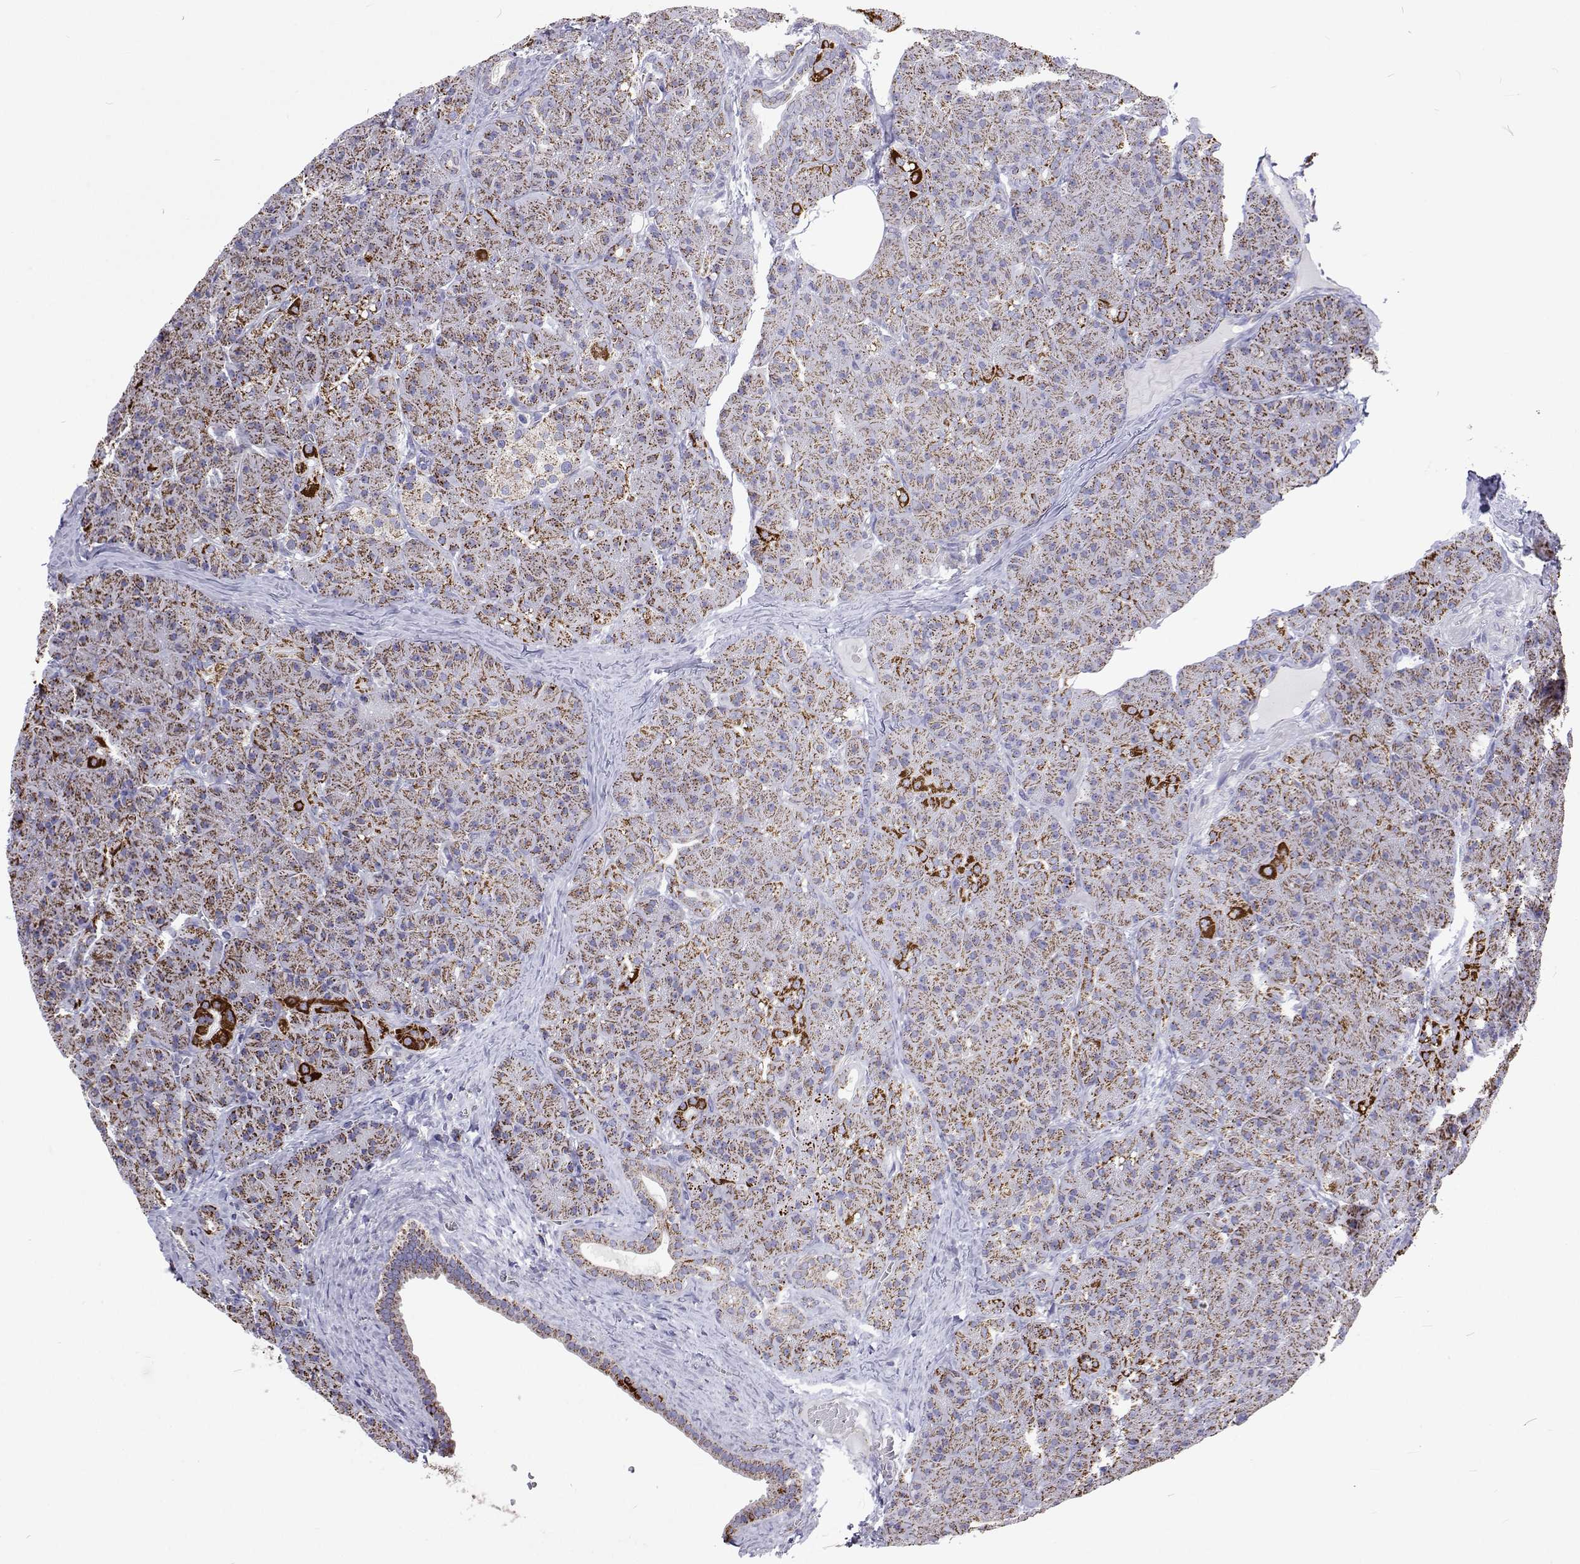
{"staining": {"intensity": "strong", "quantity": "25%-75%", "location": "cytoplasmic/membranous"}, "tissue": "pancreas", "cell_type": "Exocrine glandular cells", "image_type": "normal", "snomed": [{"axis": "morphology", "description": "Normal tissue, NOS"}, {"axis": "topography", "description": "Pancreas"}], "caption": "Protein expression analysis of benign human pancreas reveals strong cytoplasmic/membranous staining in approximately 25%-75% of exocrine glandular cells.", "gene": "MCCC2", "patient": {"sex": "male", "age": 57}}